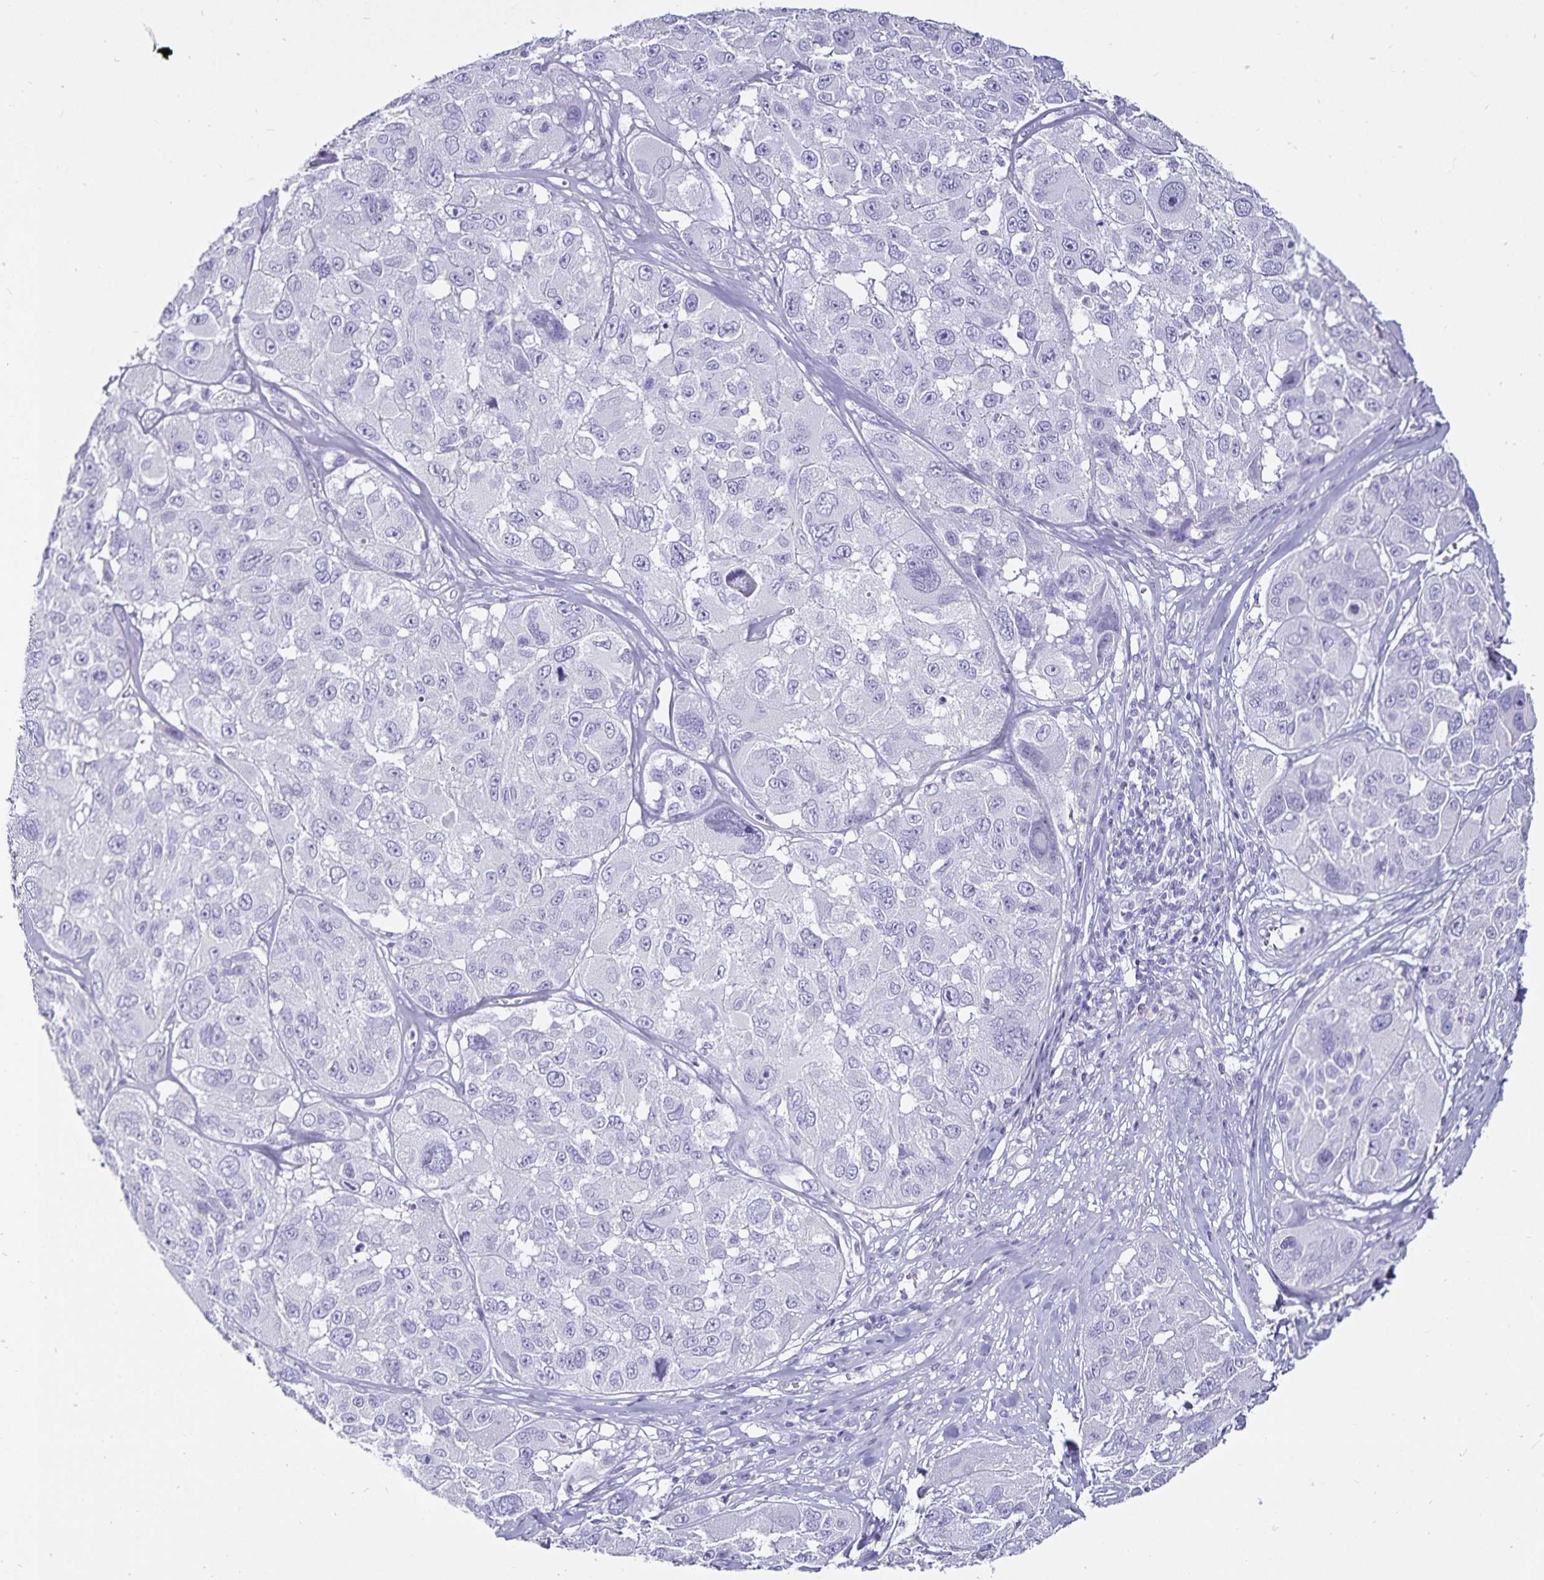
{"staining": {"intensity": "negative", "quantity": "none", "location": "none"}, "tissue": "melanoma", "cell_type": "Tumor cells", "image_type": "cancer", "snomed": [{"axis": "morphology", "description": "Malignant melanoma, NOS"}, {"axis": "topography", "description": "Skin"}], "caption": "DAB immunohistochemical staining of human melanoma demonstrates no significant expression in tumor cells.", "gene": "DEFA6", "patient": {"sex": "female", "age": 66}}